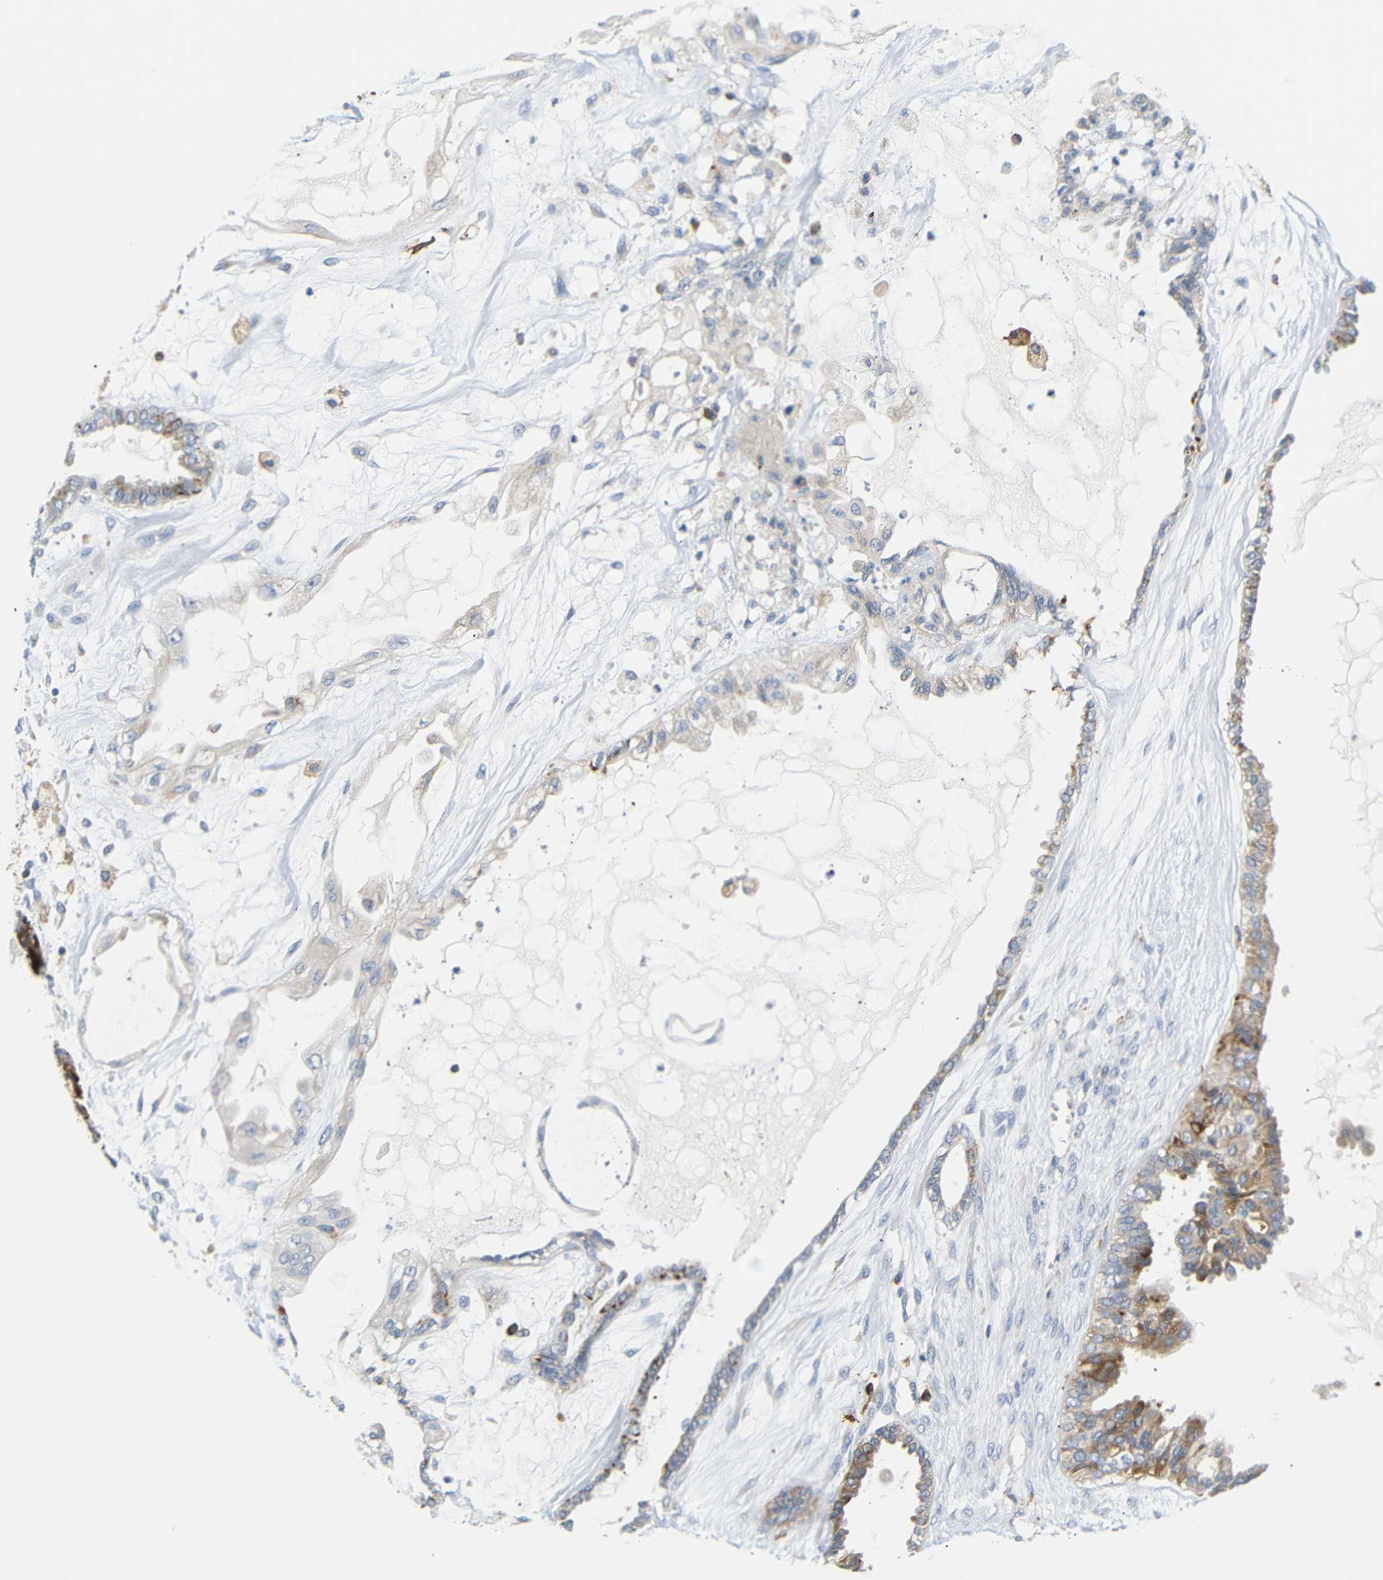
{"staining": {"intensity": "moderate", "quantity": "25%-75%", "location": "cytoplasmic/membranous"}, "tissue": "ovarian cancer", "cell_type": "Tumor cells", "image_type": "cancer", "snomed": [{"axis": "morphology", "description": "Carcinoma, NOS"}, {"axis": "morphology", "description": "Carcinoma, endometroid"}, {"axis": "topography", "description": "Ovary"}], "caption": "IHC (DAB (3,3'-diaminobenzidine)) staining of ovarian cancer (endometroid carcinoma) exhibits moderate cytoplasmic/membranous protein positivity in approximately 25%-75% of tumor cells.", "gene": "HLA-DQB1", "patient": {"sex": "female", "age": 50}}